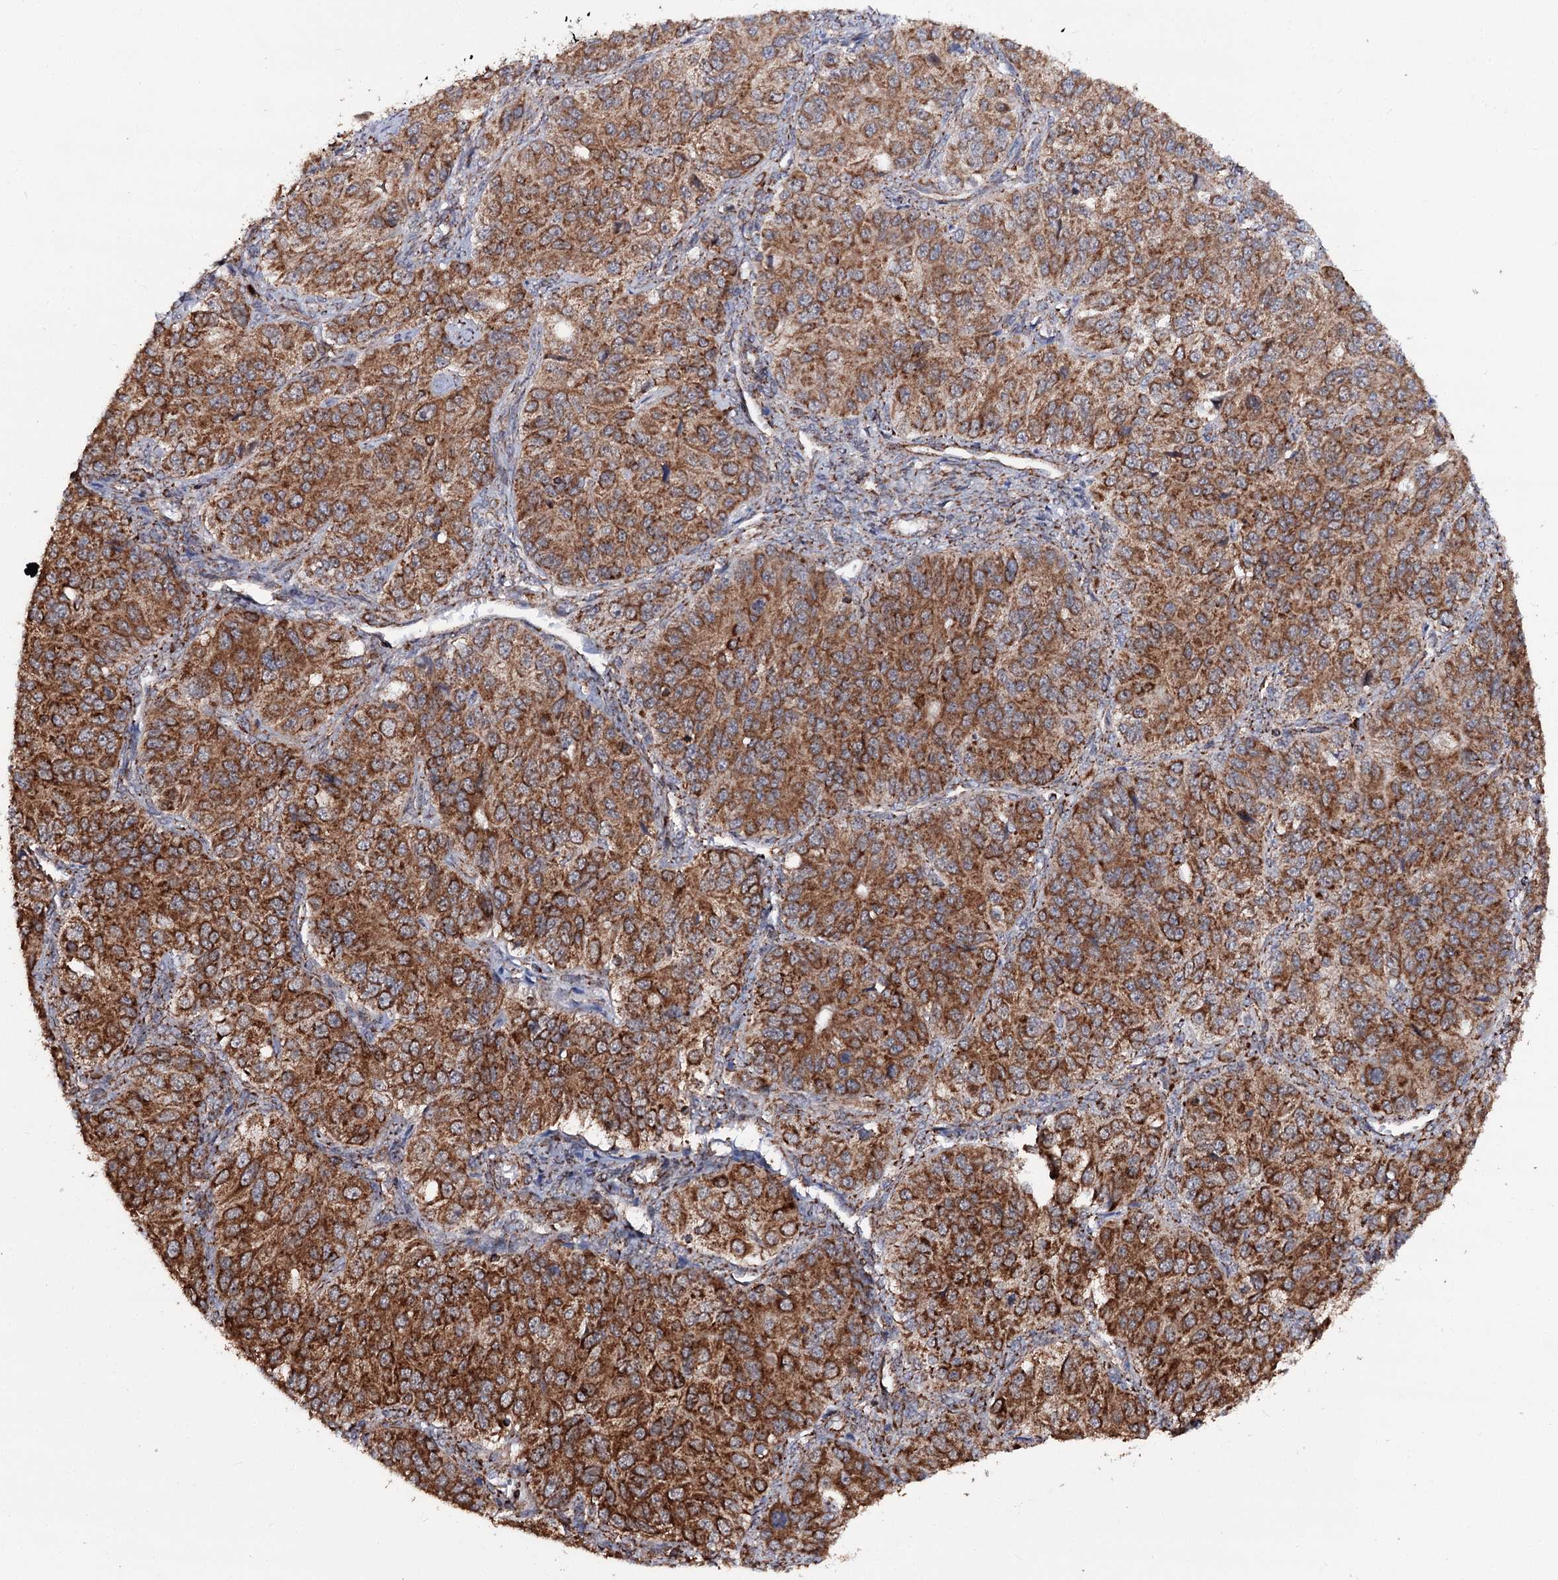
{"staining": {"intensity": "strong", "quantity": ">75%", "location": "cytoplasmic/membranous"}, "tissue": "ovarian cancer", "cell_type": "Tumor cells", "image_type": "cancer", "snomed": [{"axis": "morphology", "description": "Carcinoma, endometroid"}, {"axis": "topography", "description": "Ovary"}], "caption": "Human ovarian cancer (endometroid carcinoma) stained with a protein marker exhibits strong staining in tumor cells.", "gene": "FGFR1OP2", "patient": {"sex": "female", "age": 51}}